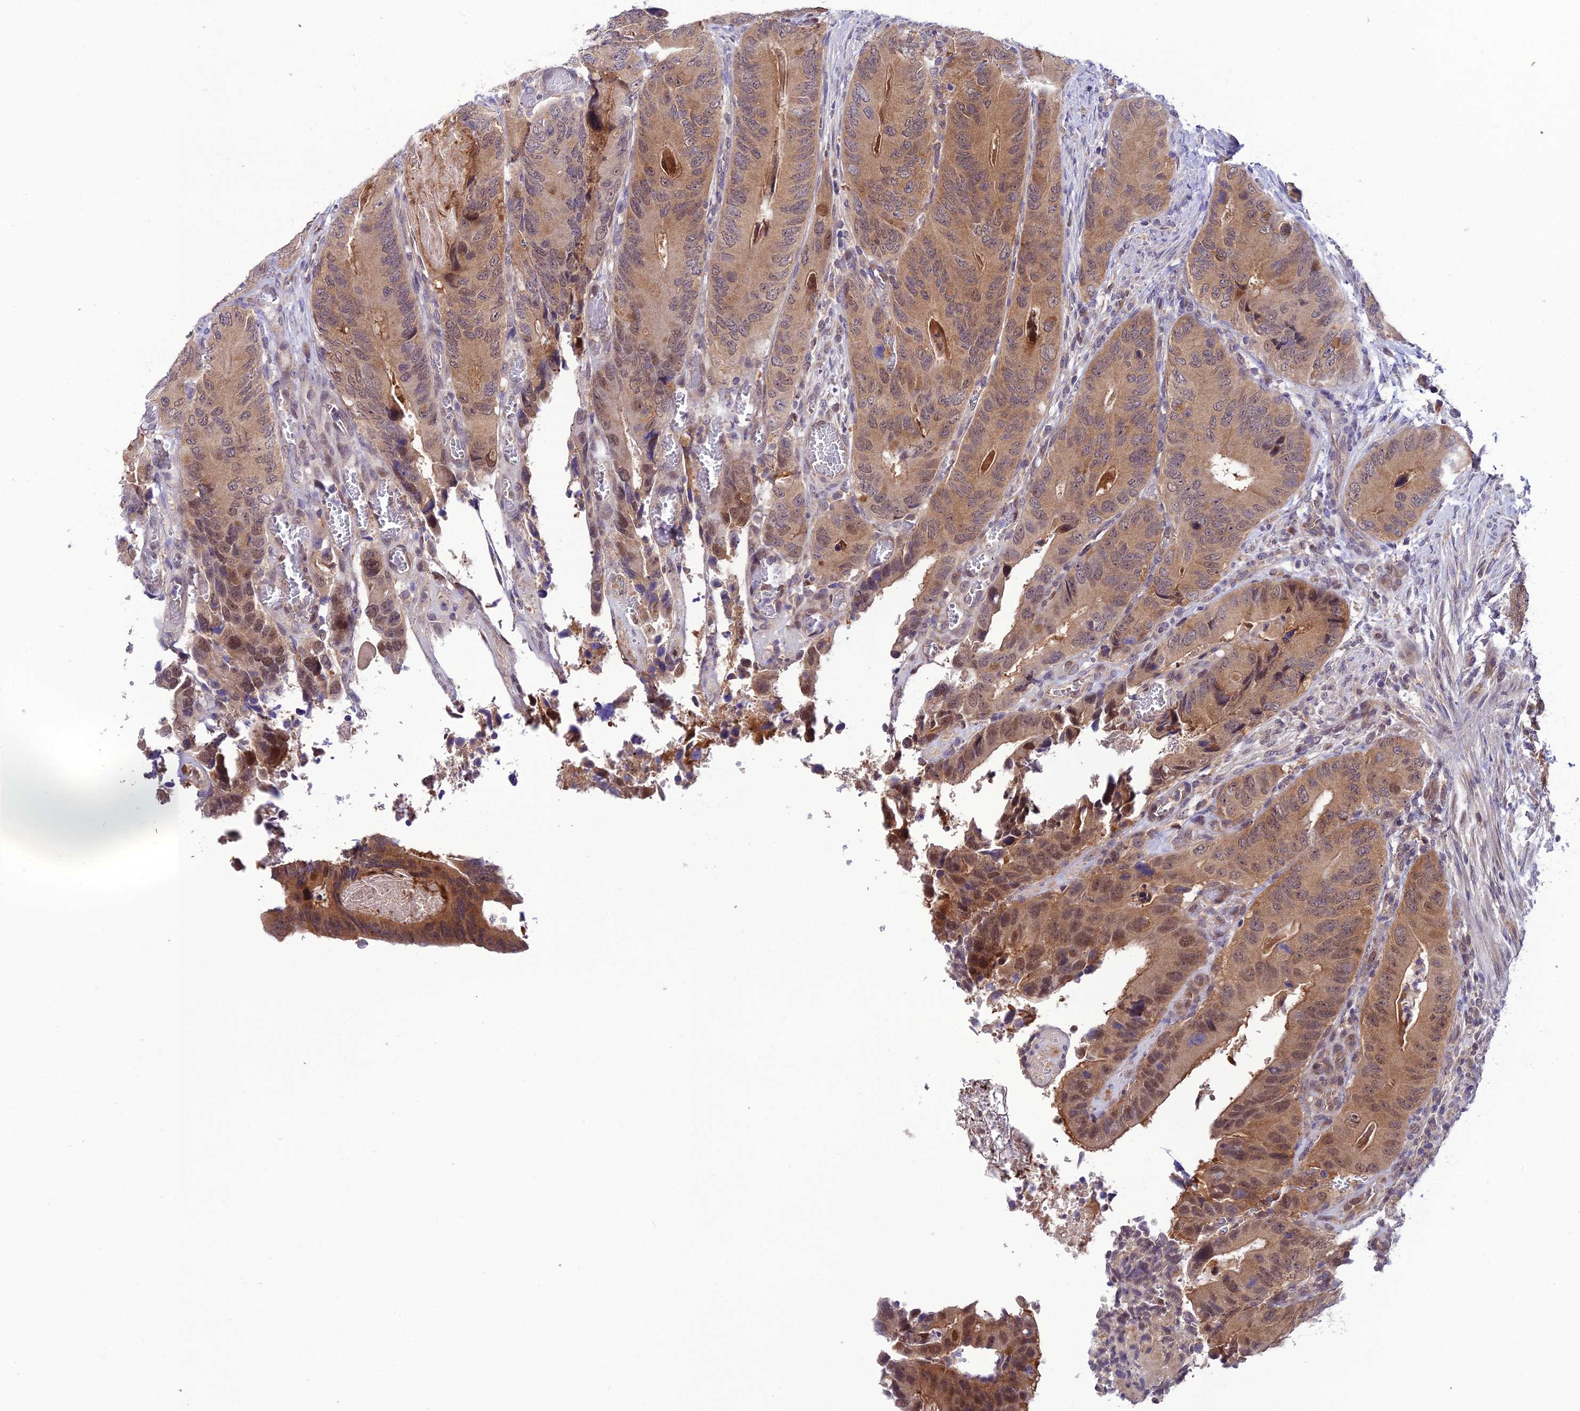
{"staining": {"intensity": "moderate", "quantity": "25%-75%", "location": "cytoplasmic/membranous,nuclear"}, "tissue": "colorectal cancer", "cell_type": "Tumor cells", "image_type": "cancer", "snomed": [{"axis": "morphology", "description": "Adenocarcinoma, NOS"}, {"axis": "topography", "description": "Colon"}], "caption": "A brown stain highlights moderate cytoplasmic/membranous and nuclear positivity of a protein in human colorectal adenocarcinoma tumor cells.", "gene": "TRIM40", "patient": {"sex": "male", "age": 84}}